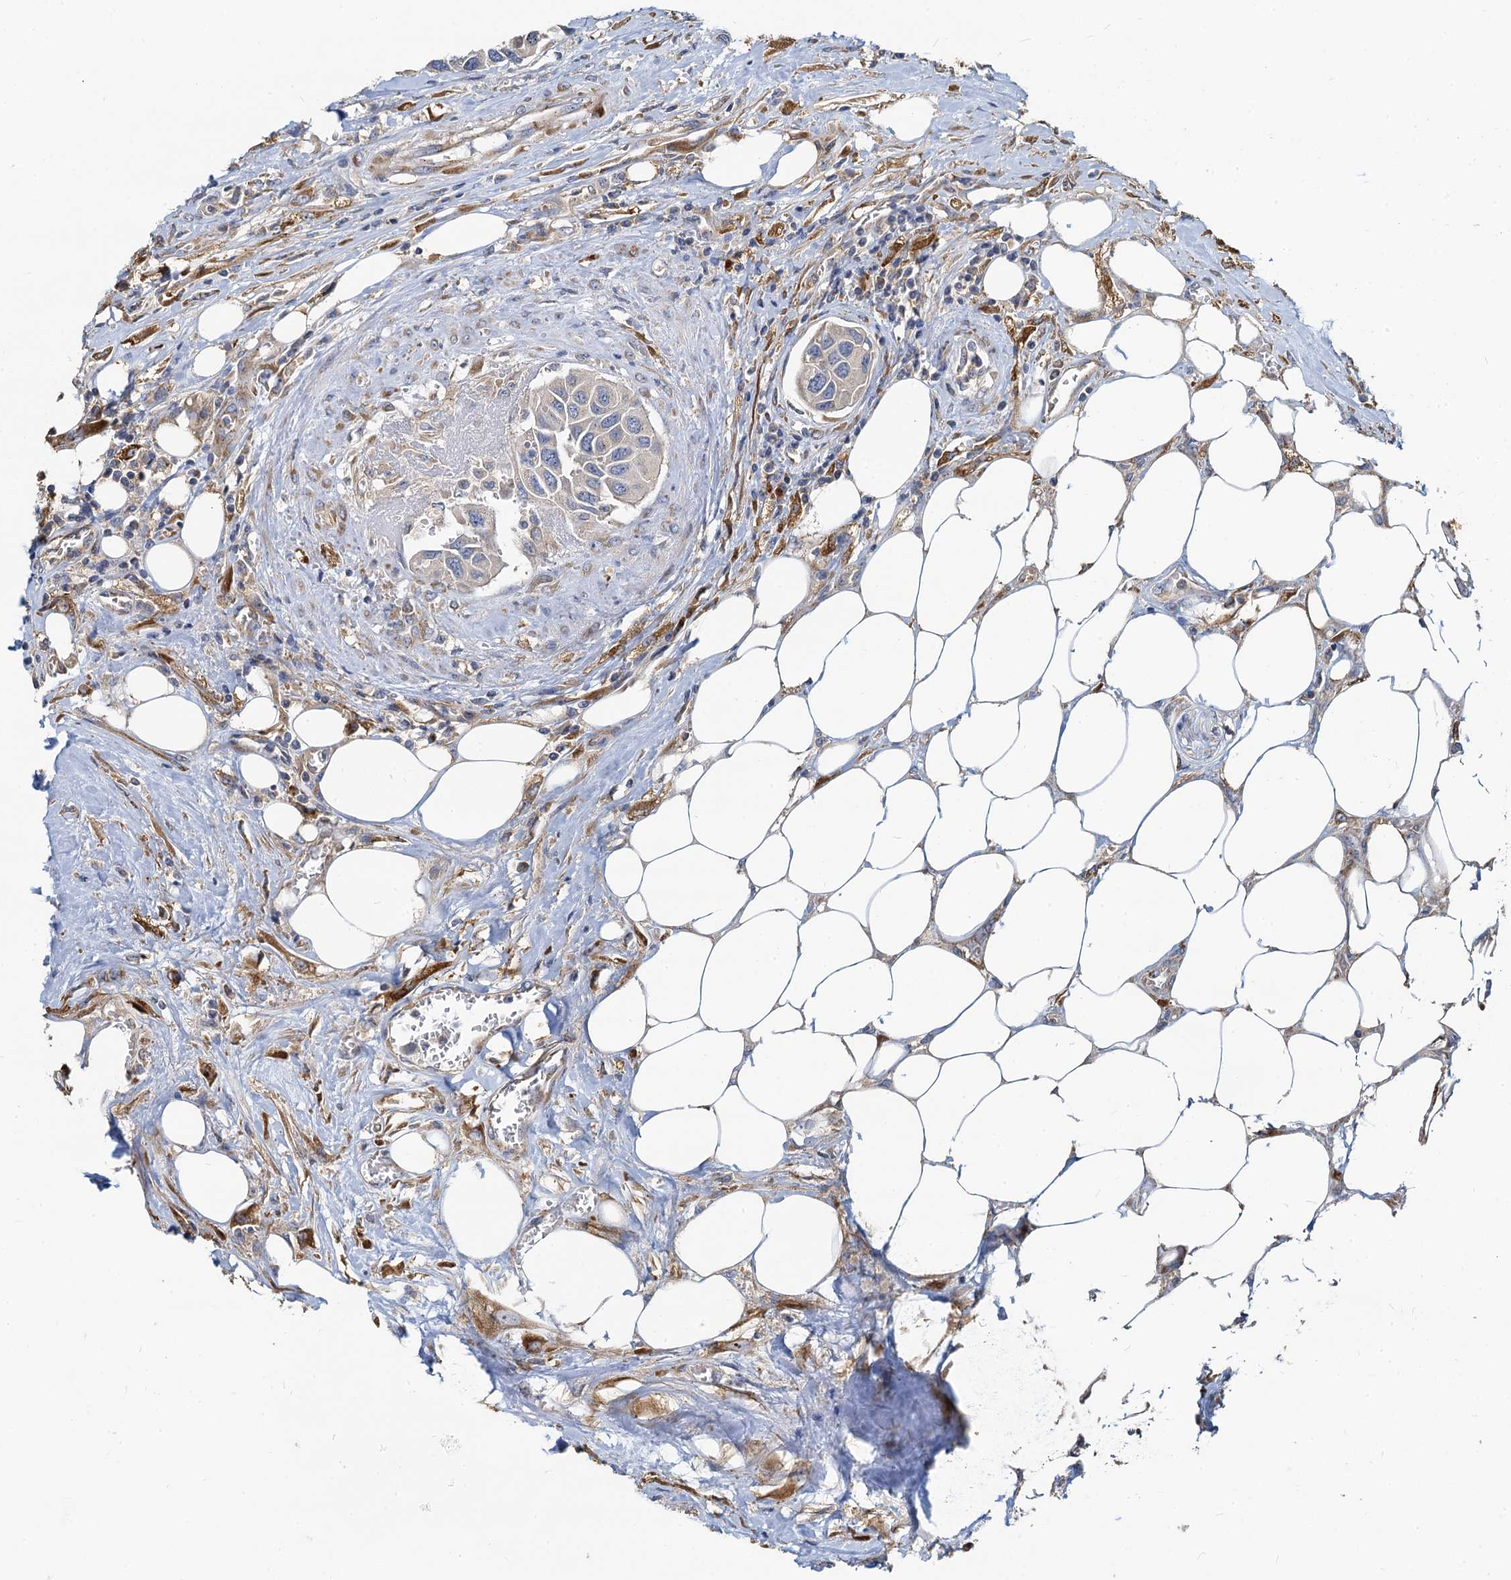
{"staining": {"intensity": "negative", "quantity": "none", "location": "none"}, "tissue": "urothelial cancer", "cell_type": "Tumor cells", "image_type": "cancer", "snomed": [{"axis": "morphology", "description": "Urothelial carcinoma, High grade"}, {"axis": "topography", "description": "Urinary bladder"}], "caption": "This is an immunohistochemistry photomicrograph of urothelial cancer. There is no positivity in tumor cells.", "gene": "NKAPD1", "patient": {"sex": "male", "age": 74}}